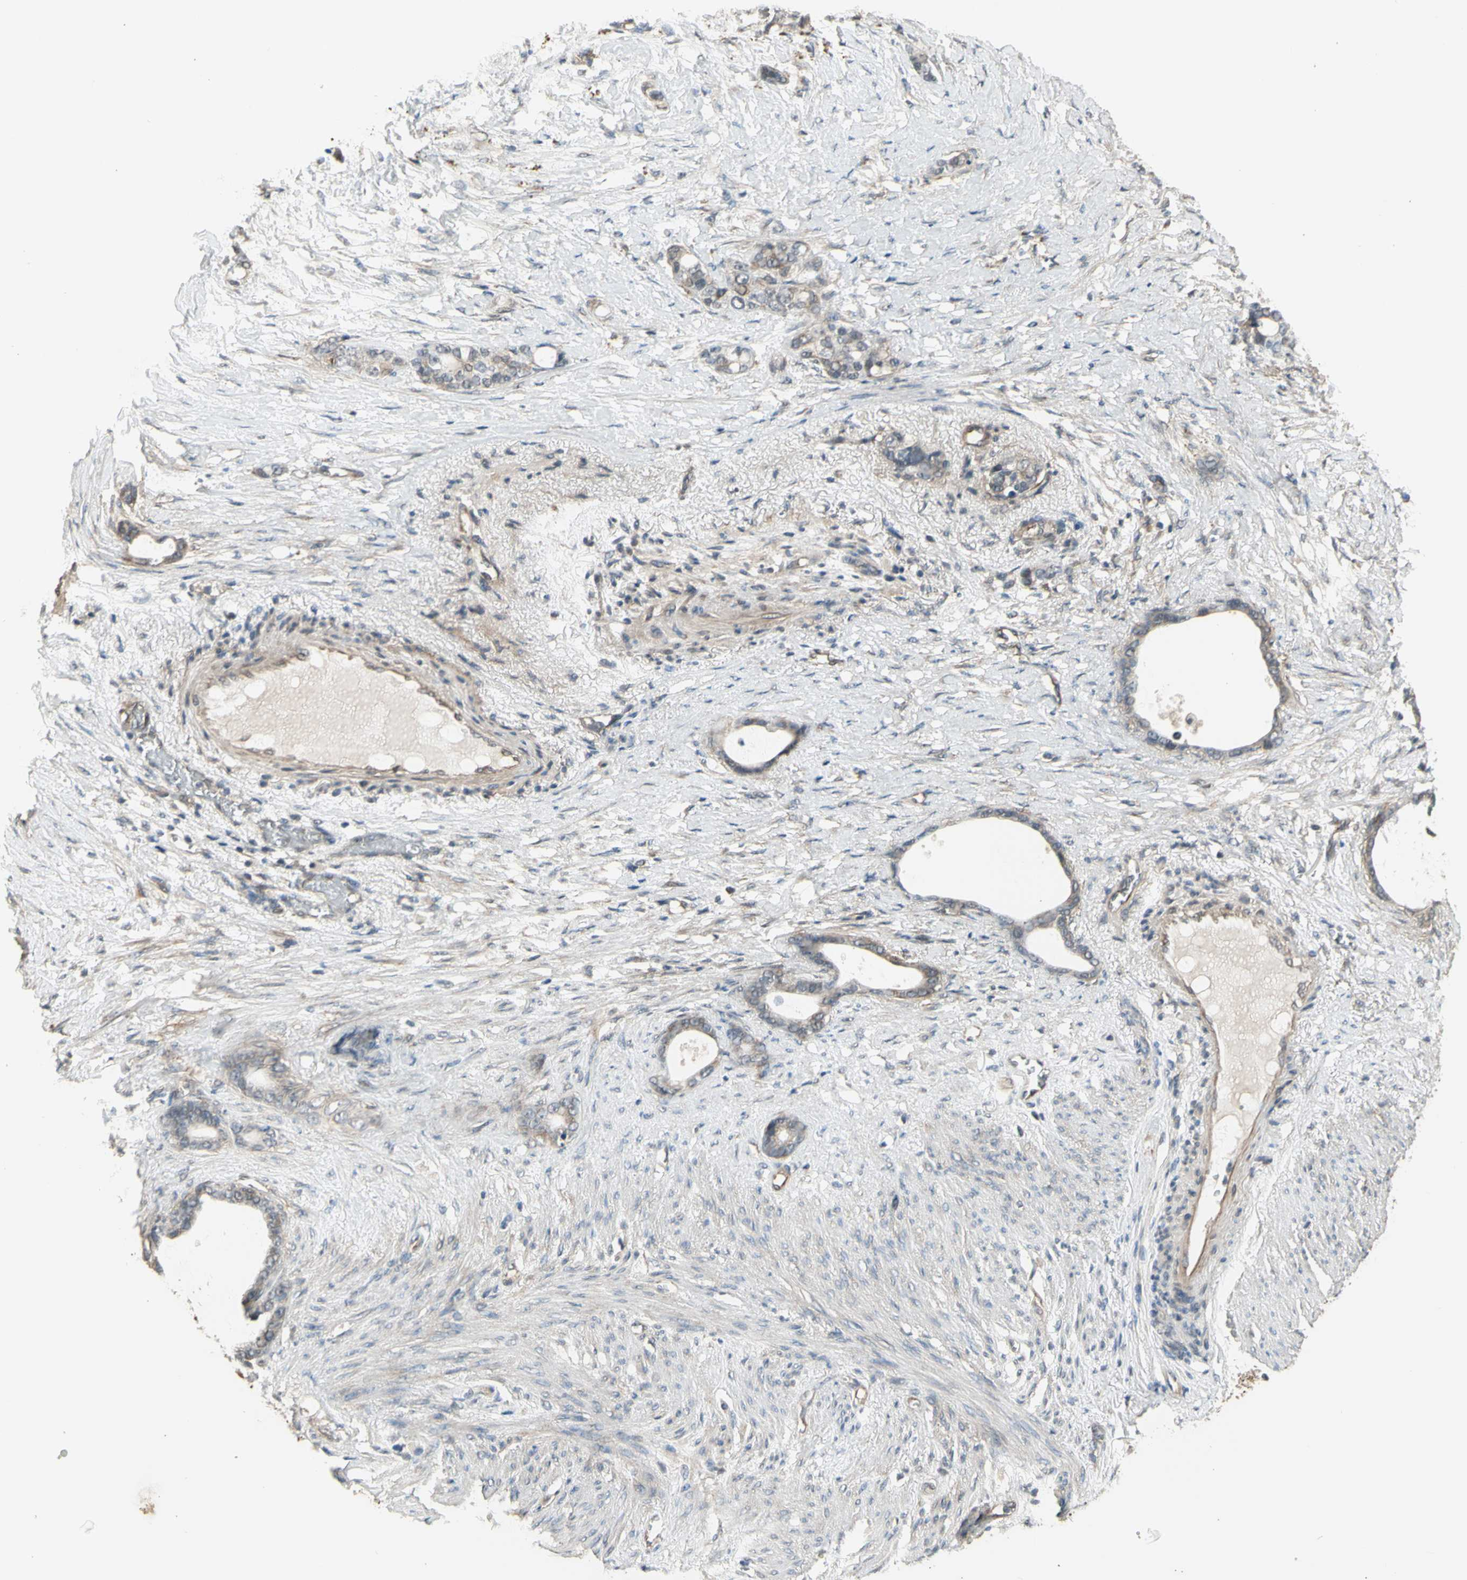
{"staining": {"intensity": "weak", "quantity": "25%-75%", "location": "cytoplasmic/membranous"}, "tissue": "stomach cancer", "cell_type": "Tumor cells", "image_type": "cancer", "snomed": [{"axis": "morphology", "description": "Adenocarcinoma, NOS"}, {"axis": "topography", "description": "Stomach"}], "caption": "Immunohistochemical staining of stomach cancer (adenocarcinoma) exhibits low levels of weak cytoplasmic/membranous expression in about 25%-75% of tumor cells.", "gene": "EFNB2", "patient": {"sex": "female", "age": 75}}